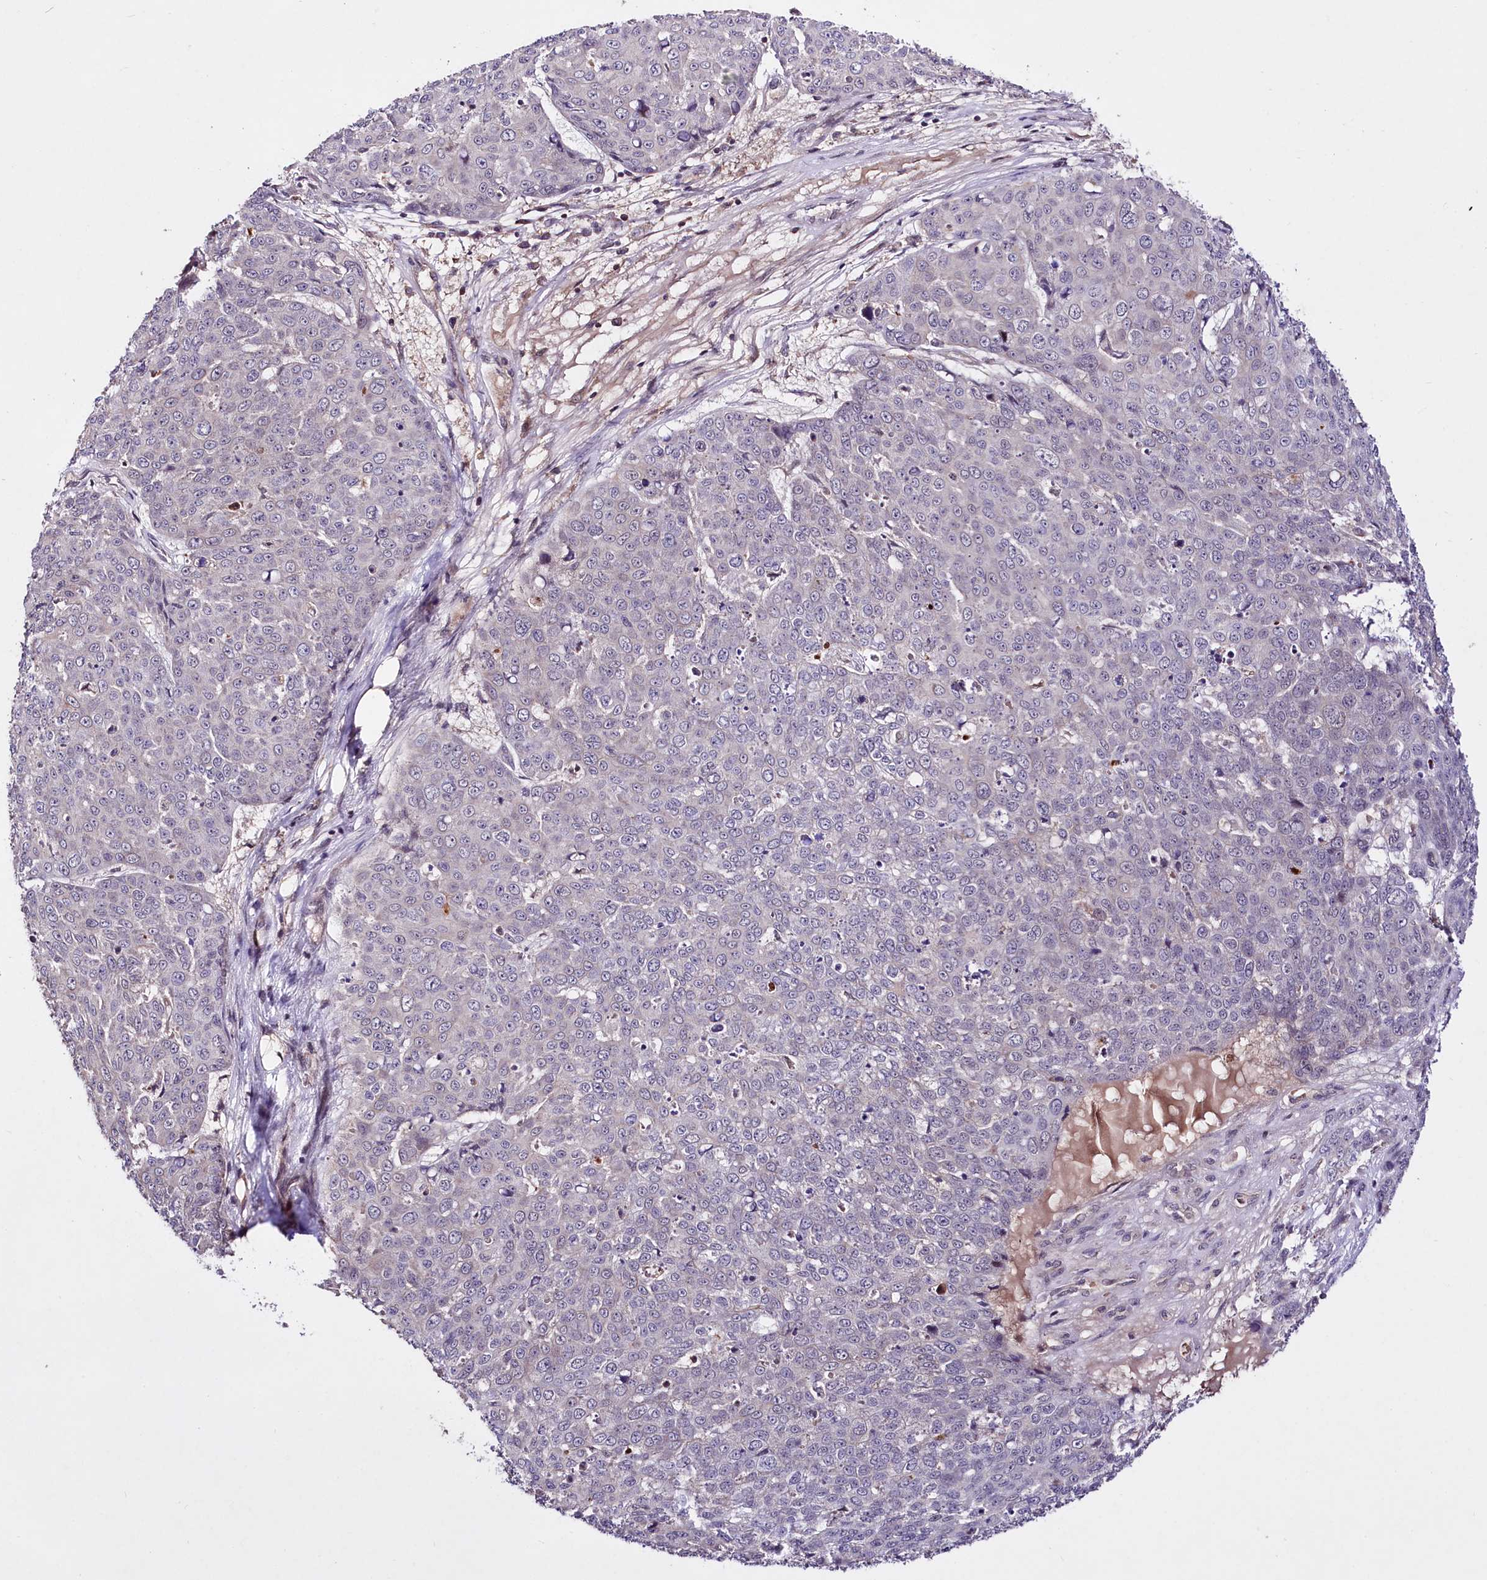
{"staining": {"intensity": "negative", "quantity": "none", "location": "none"}, "tissue": "skin cancer", "cell_type": "Tumor cells", "image_type": "cancer", "snomed": [{"axis": "morphology", "description": "Squamous cell carcinoma, NOS"}, {"axis": "topography", "description": "Skin"}], "caption": "Immunohistochemistry histopathology image of skin squamous cell carcinoma stained for a protein (brown), which displays no expression in tumor cells.", "gene": "TAFAZZIN", "patient": {"sex": "male", "age": 71}}